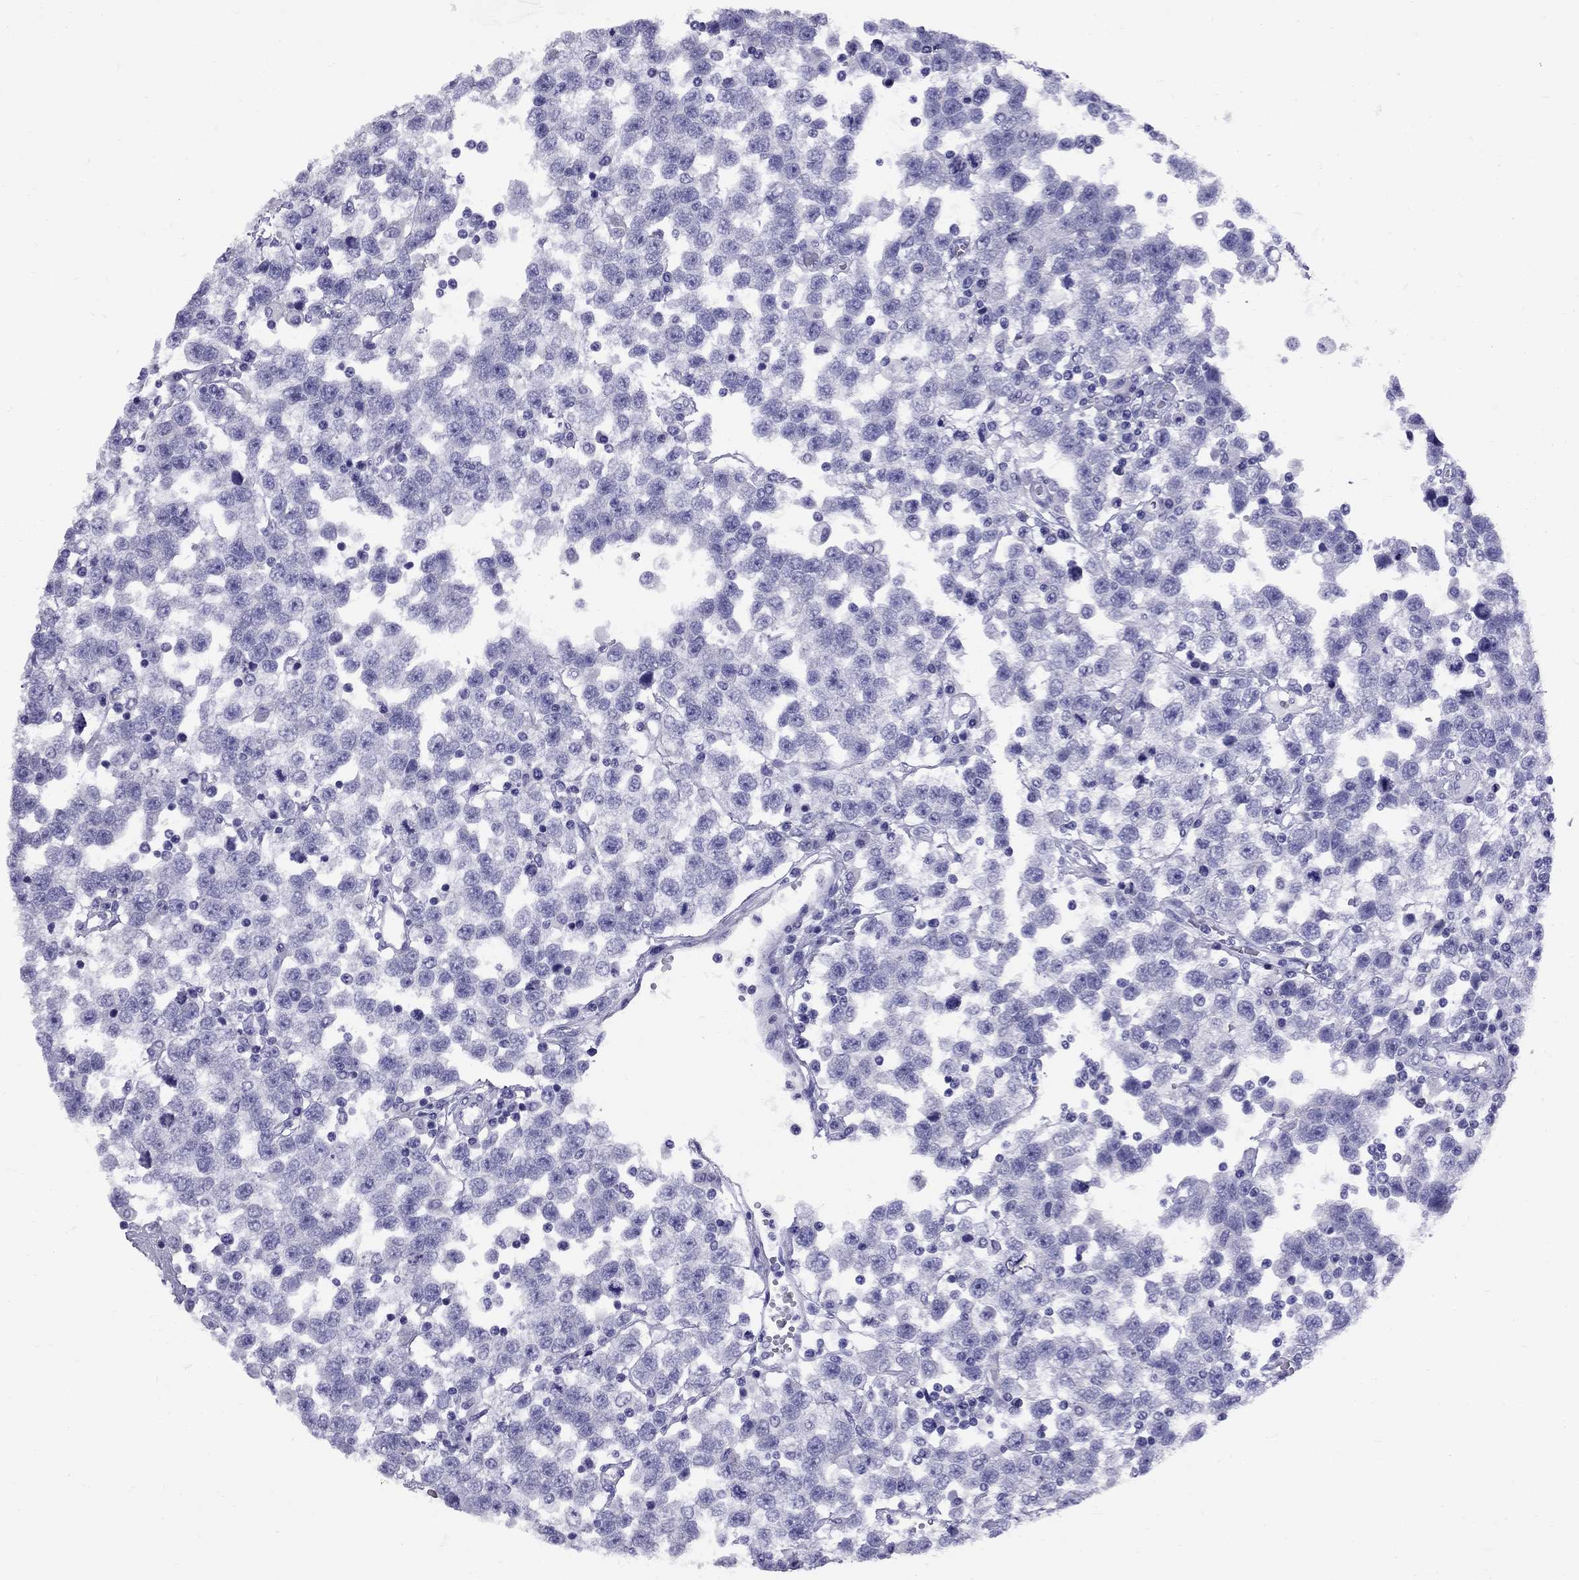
{"staining": {"intensity": "negative", "quantity": "none", "location": "none"}, "tissue": "testis cancer", "cell_type": "Tumor cells", "image_type": "cancer", "snomed": [{"axis": "morphology", "description": "Seminoma, NOS"}, {"axis": "topography", "description": "Testis"}], "caption": "Protein analysis of seminoma (testis) exhibits no significant staining in tumor cells.", "gene": "AVPR1B", "patient": {"sex": "male", "age": 34}}